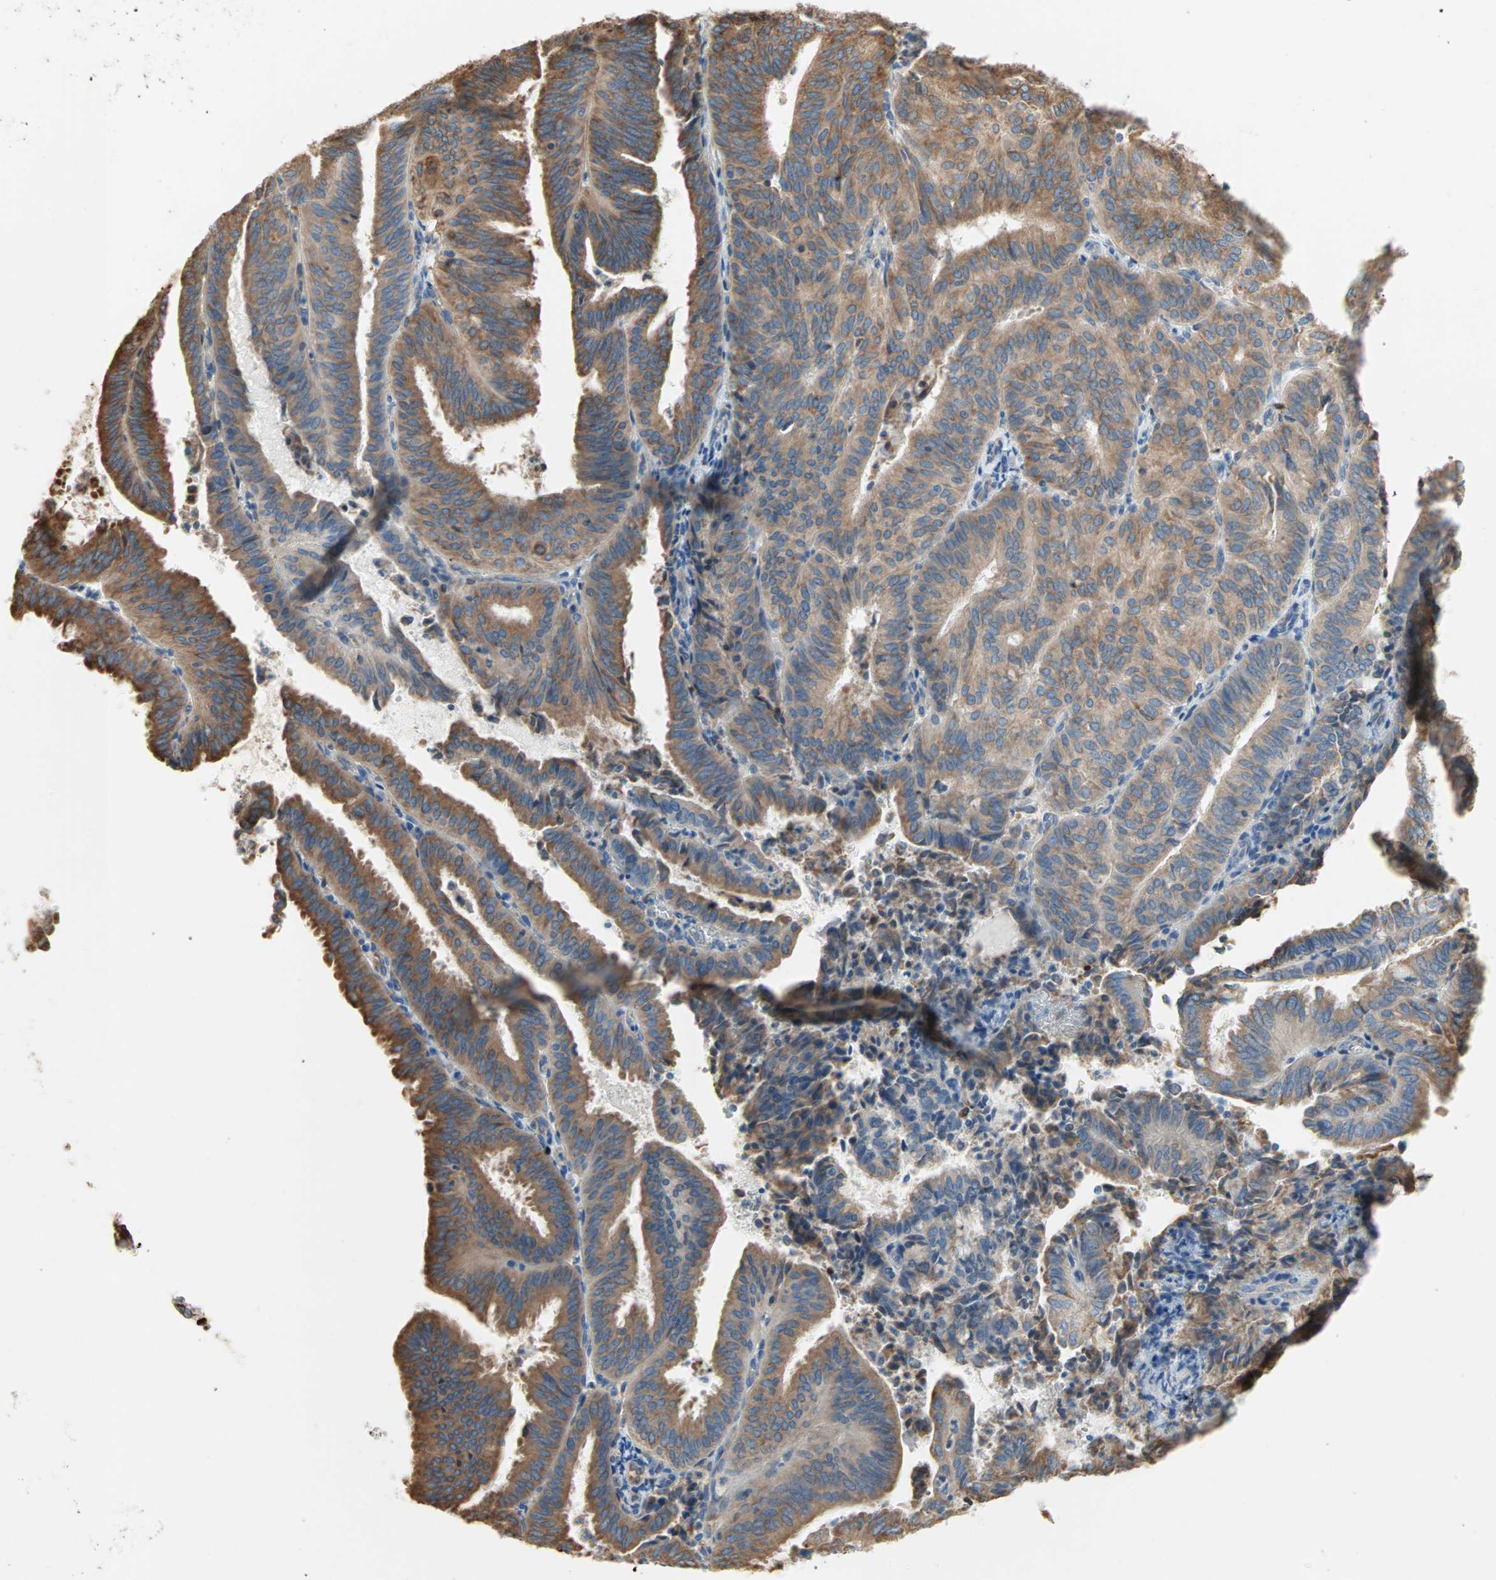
{"staining": {"intensity": "moderate", "quantity": ">75%", "location": "cytoplasmic/membranous"}, "tissue": "endometrial cancer", "cell_type": "Tumor cells", "image_type": "cancer", "snomed": [{"axis": "morphology", "description": "Adenocarcinoma, NOS"}, {"axis": "topography", "description": "Uterus"}], "caption": "A micrograph of human endometrial cancer stained for a protein reveals moderate cytoplasmic/membranous brown staining in tumor cells.", "gene": "PLCXD1", "patient": {"sex": "female", "age": 60}}